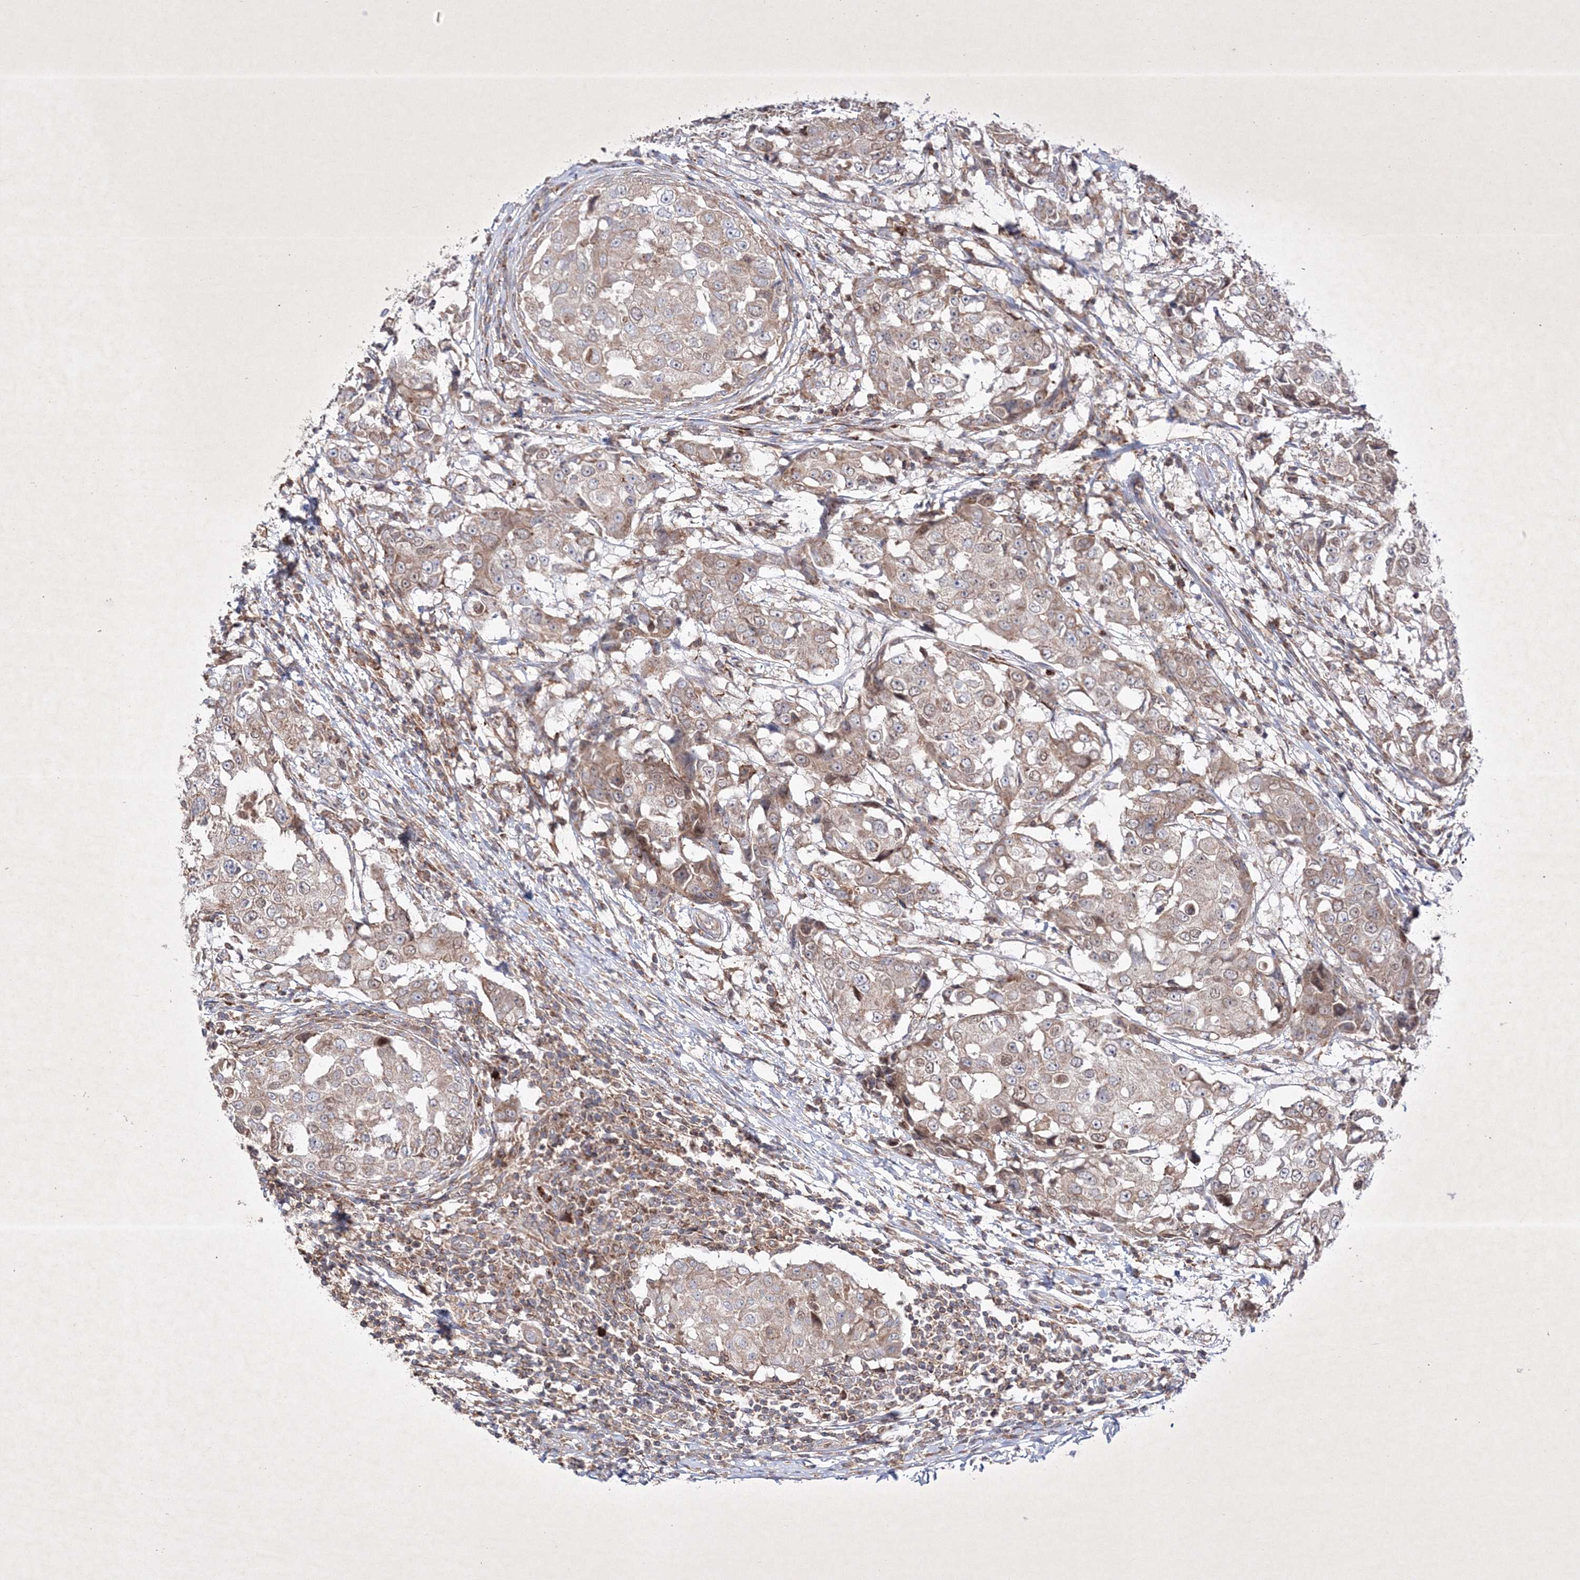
{"staining": {"intensity": "moderate", "quantity": ">75%", "location": "cytoplasmic/membranous"}, "tissue": "breast cancer", "cell_type": "Tumor cells", "image_type": "cancer", "snomed": [{"axis": "morphology", "description": "Duct carcinoma"}, {"axis": "topography", "description": "Breast"}], "caption": "Moderate cytoplasmic/membranous positivity is present in about >75% of tumor cells in breast cancer (infiltrating ductal carcinoma).", "gene": "OPA1", "patient": {"sex": "female", "age": 27}}